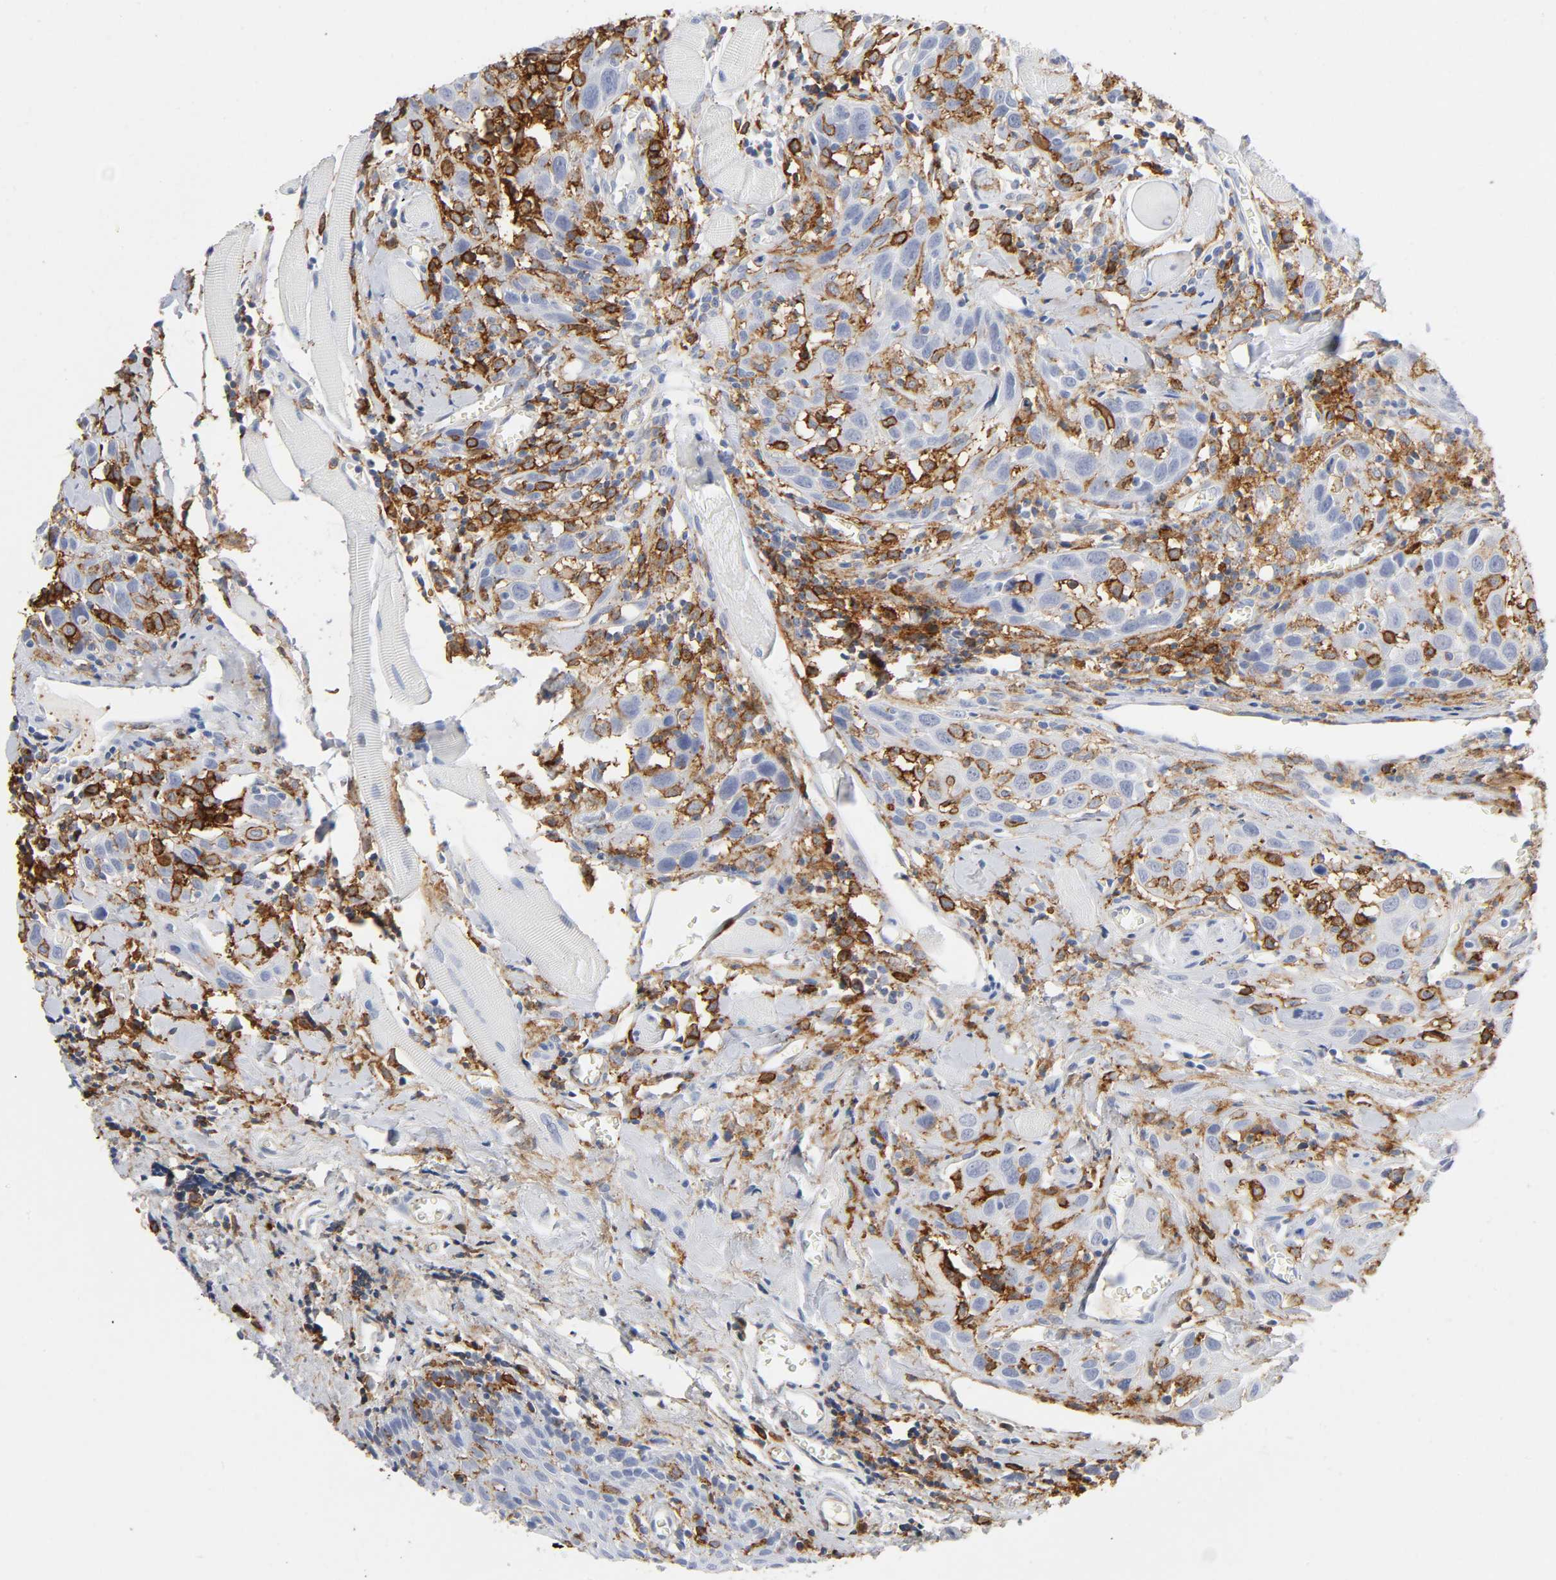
{"staining": {"intensity": "negative", "quantity": "none", "location": "none"}, "tissue": "head and neck cancer", "cell_type": "Tumor cells", "image_type": "cancer", "snomed": [{"axis": "morphology", "description": "Squamous cell carcinoma, NOS"}, {"axis": "topography", "description": "Oral tissue"}, {"axis": "topography", "description": "Head-Neck"}], "caption": "DAB immunohistochemical staining of human head and neck cancer (squamous cell carcinoma) displays no significant staining in tumor cells. The staining is performed using DAB (3,3'-diaminobenzidine) brown chromogen with nuclei counter-stained in using hematoxylin.", "gene": "LYN", "patient": {"sex": "female", "age": 50}}